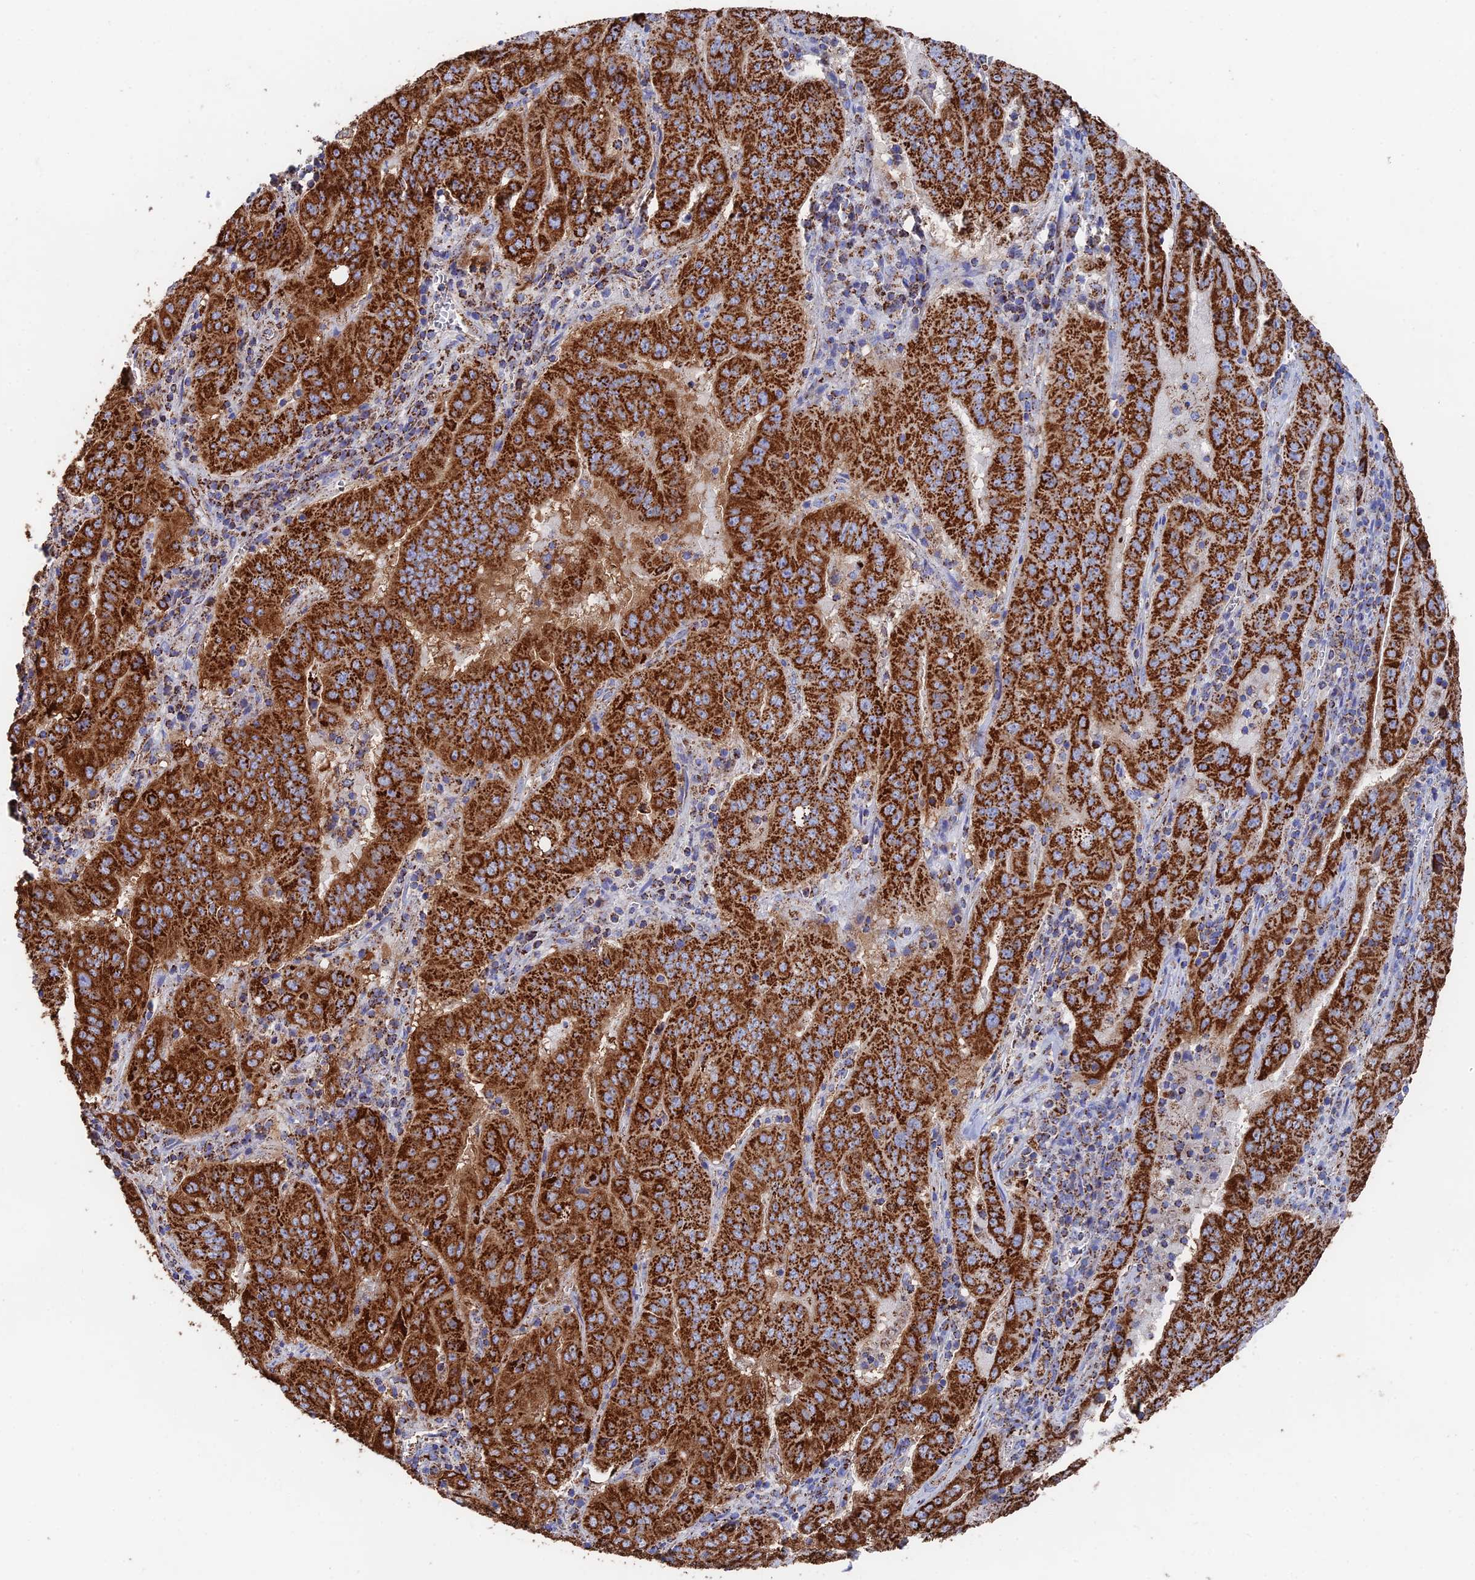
{"staining": {"intensity": "strong", "quantity": ">75%", "location": "cytoplasmic/membranous"}, "tissue": "pancreatic cancer", "cell_type": "Tumor cells", "image_type": "cancer", "snomed": [{"axis": "morphology", "description": "Adenocarcinoma, NOS"}, {"axis": "topography", "description": "Pancreas"}], "caption": "Pancreatic adenocarcinoma stained with immunohistochemistry (IHC) exhibits strong cytoplasmic/membranous expression in about >75% of tumor cells.", "gene": "HAUS8", "patient": {"sex": "male", "age": 63}}